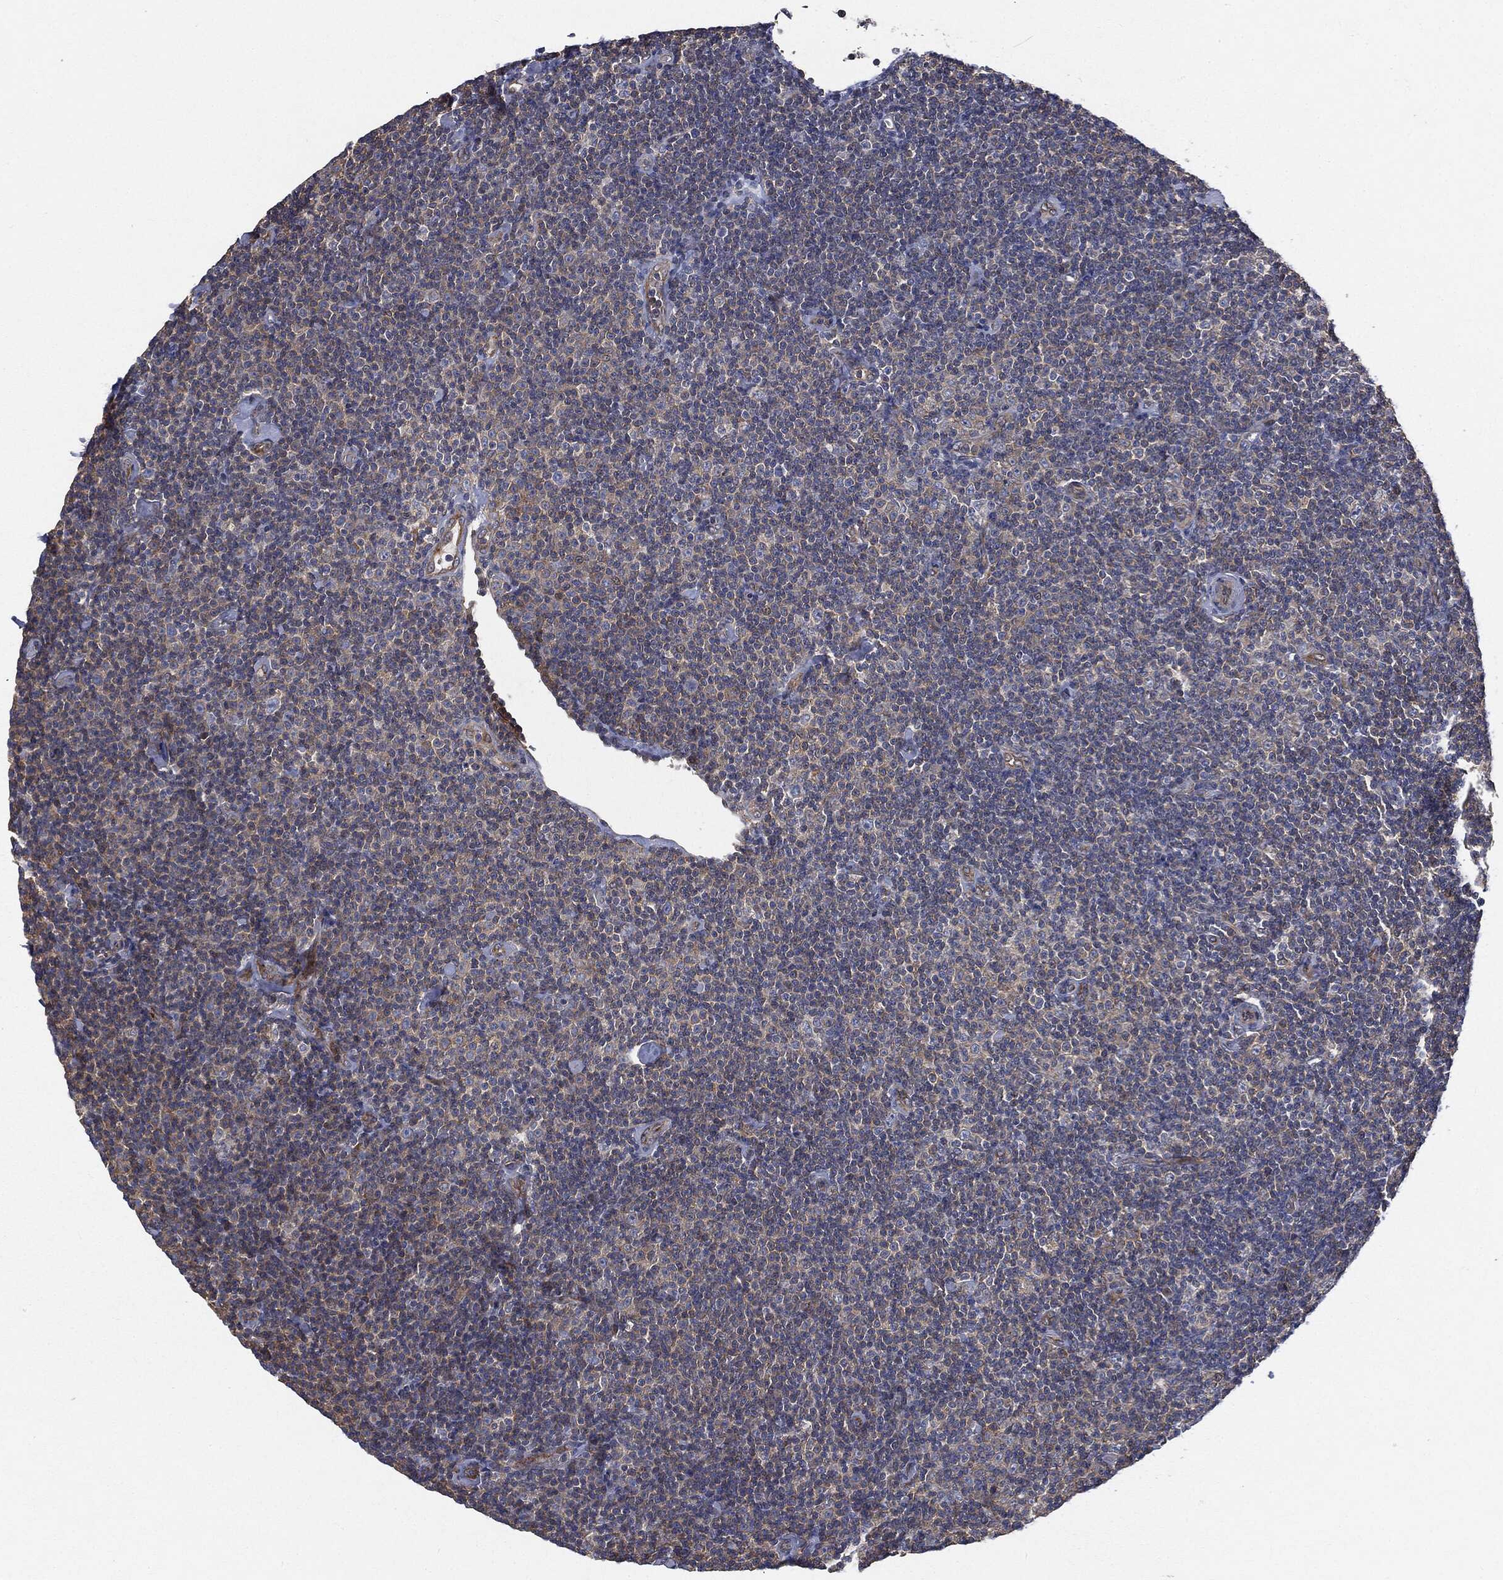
{"staining": {"intensity": "negative", "quantity": "none", "location": "none"}, "tissue": "lymphoma", "cell_type": "Tumor cells", "image_type": "cancer", "snomed": [{"axis": "morphology", "description": "Malignant lymphoma, non-Hodgkin's type, Low grade"}, {"axis": "topography", "description": "Lymph node"}], "caption": "There is no significant positivity in tumor cells of low-grade malignant lymphoma, non-Hodgkin's type. (Brightfield microscopy of DAB immunohistochemistry at high magnification).", "gene": "EPS15L1", "patient": {"sex": "male", "age": 81}}